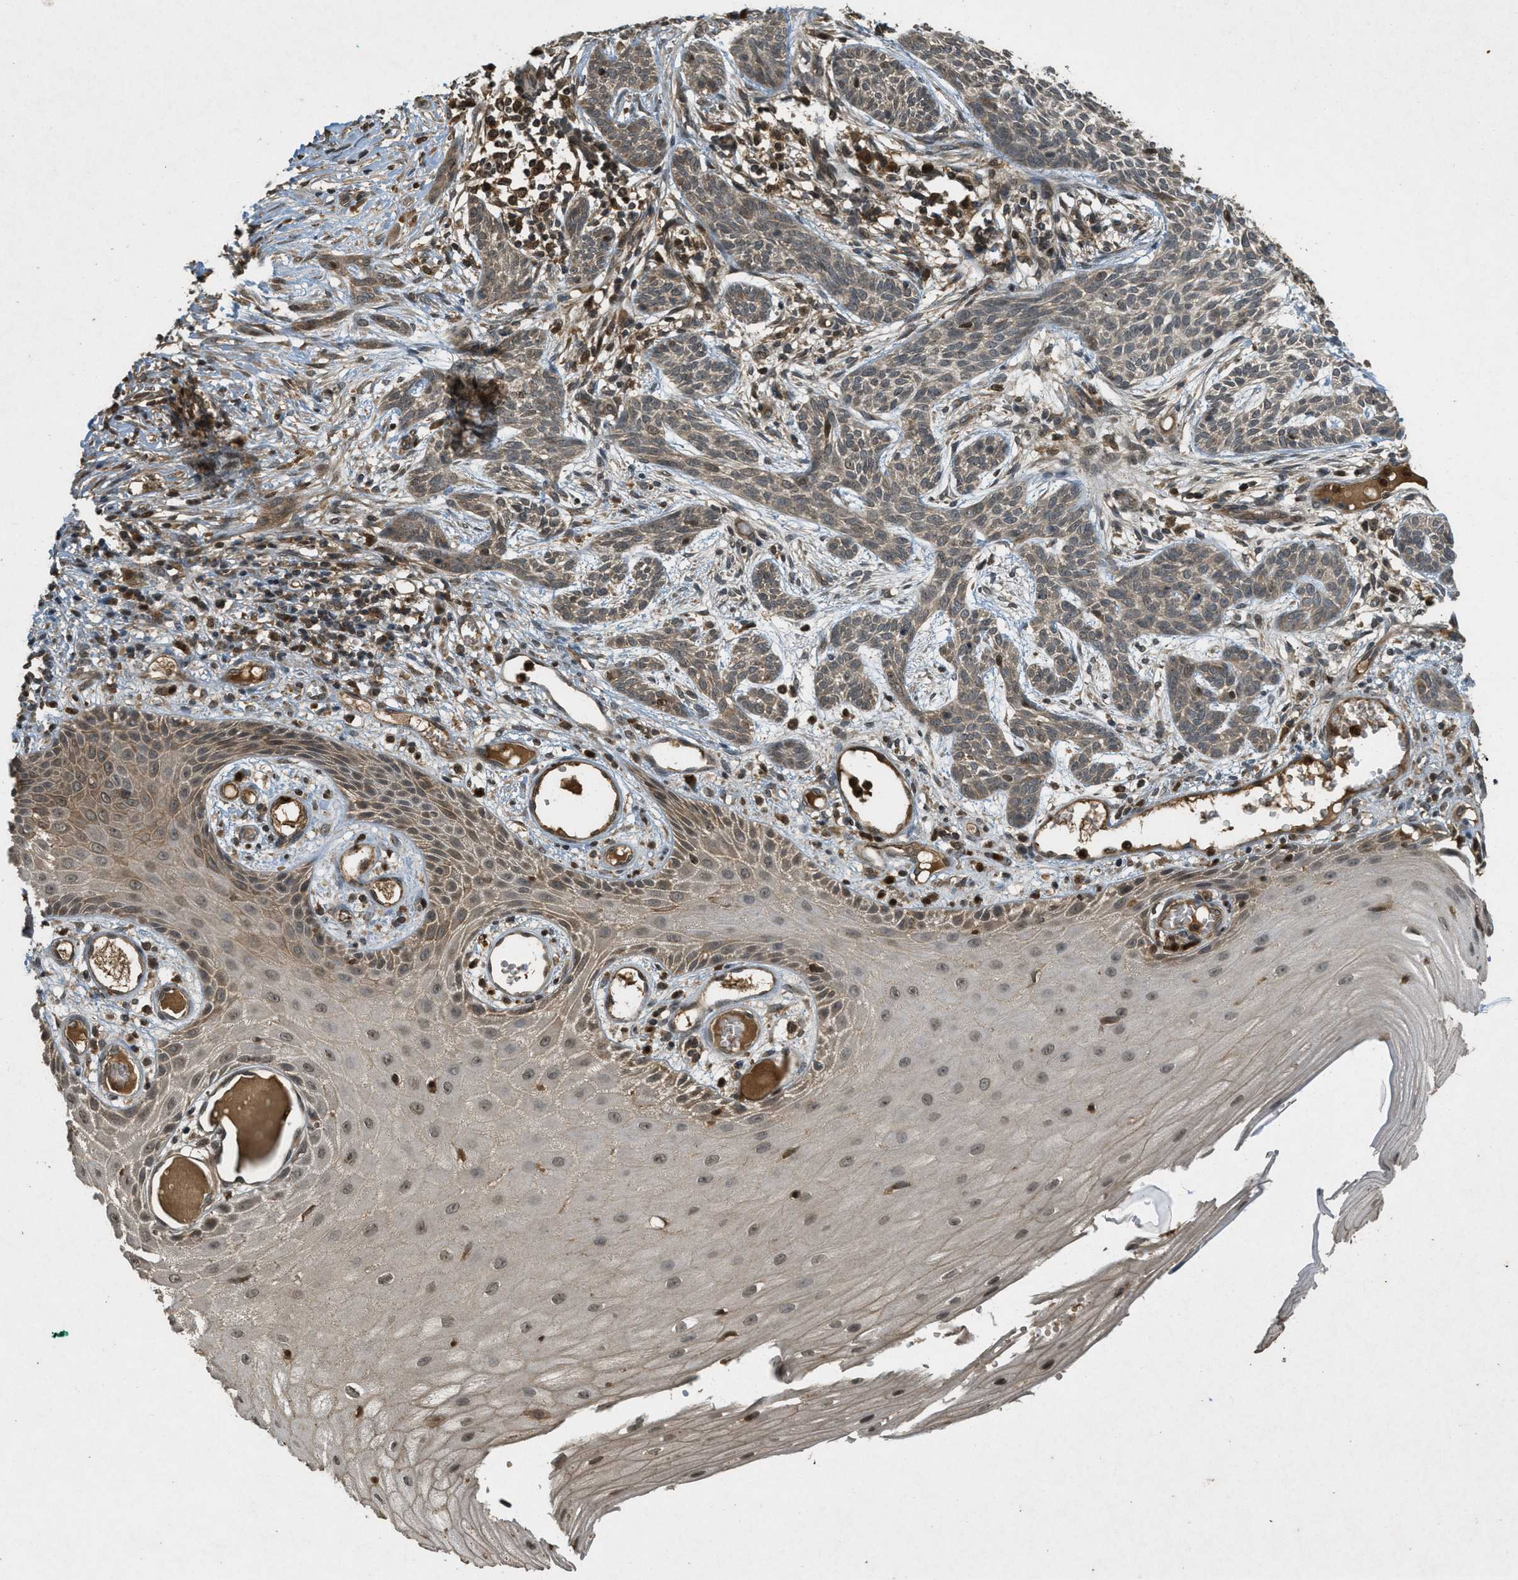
{"staining": {"intensity": "weak", "quantity": ">75%", "location": "cytoplasmic/membranous"}, "tissue": "skin cancer", "cell_type": "Tumor cells", "image_type": "cancer", "snomed": [{"axis": "morphology", "description": "Basal cell carcinoma"}, {"axis": "topography", "description": "Skin"}], "caption": "This photomicrograph displays immunohistochemistry staining of human skin cancer, with low weak cytoplasmic/membranous staining in about >75% of tumor cells.", "gene": "ATG7", "patient": {"sex": "female", "age": 59}}